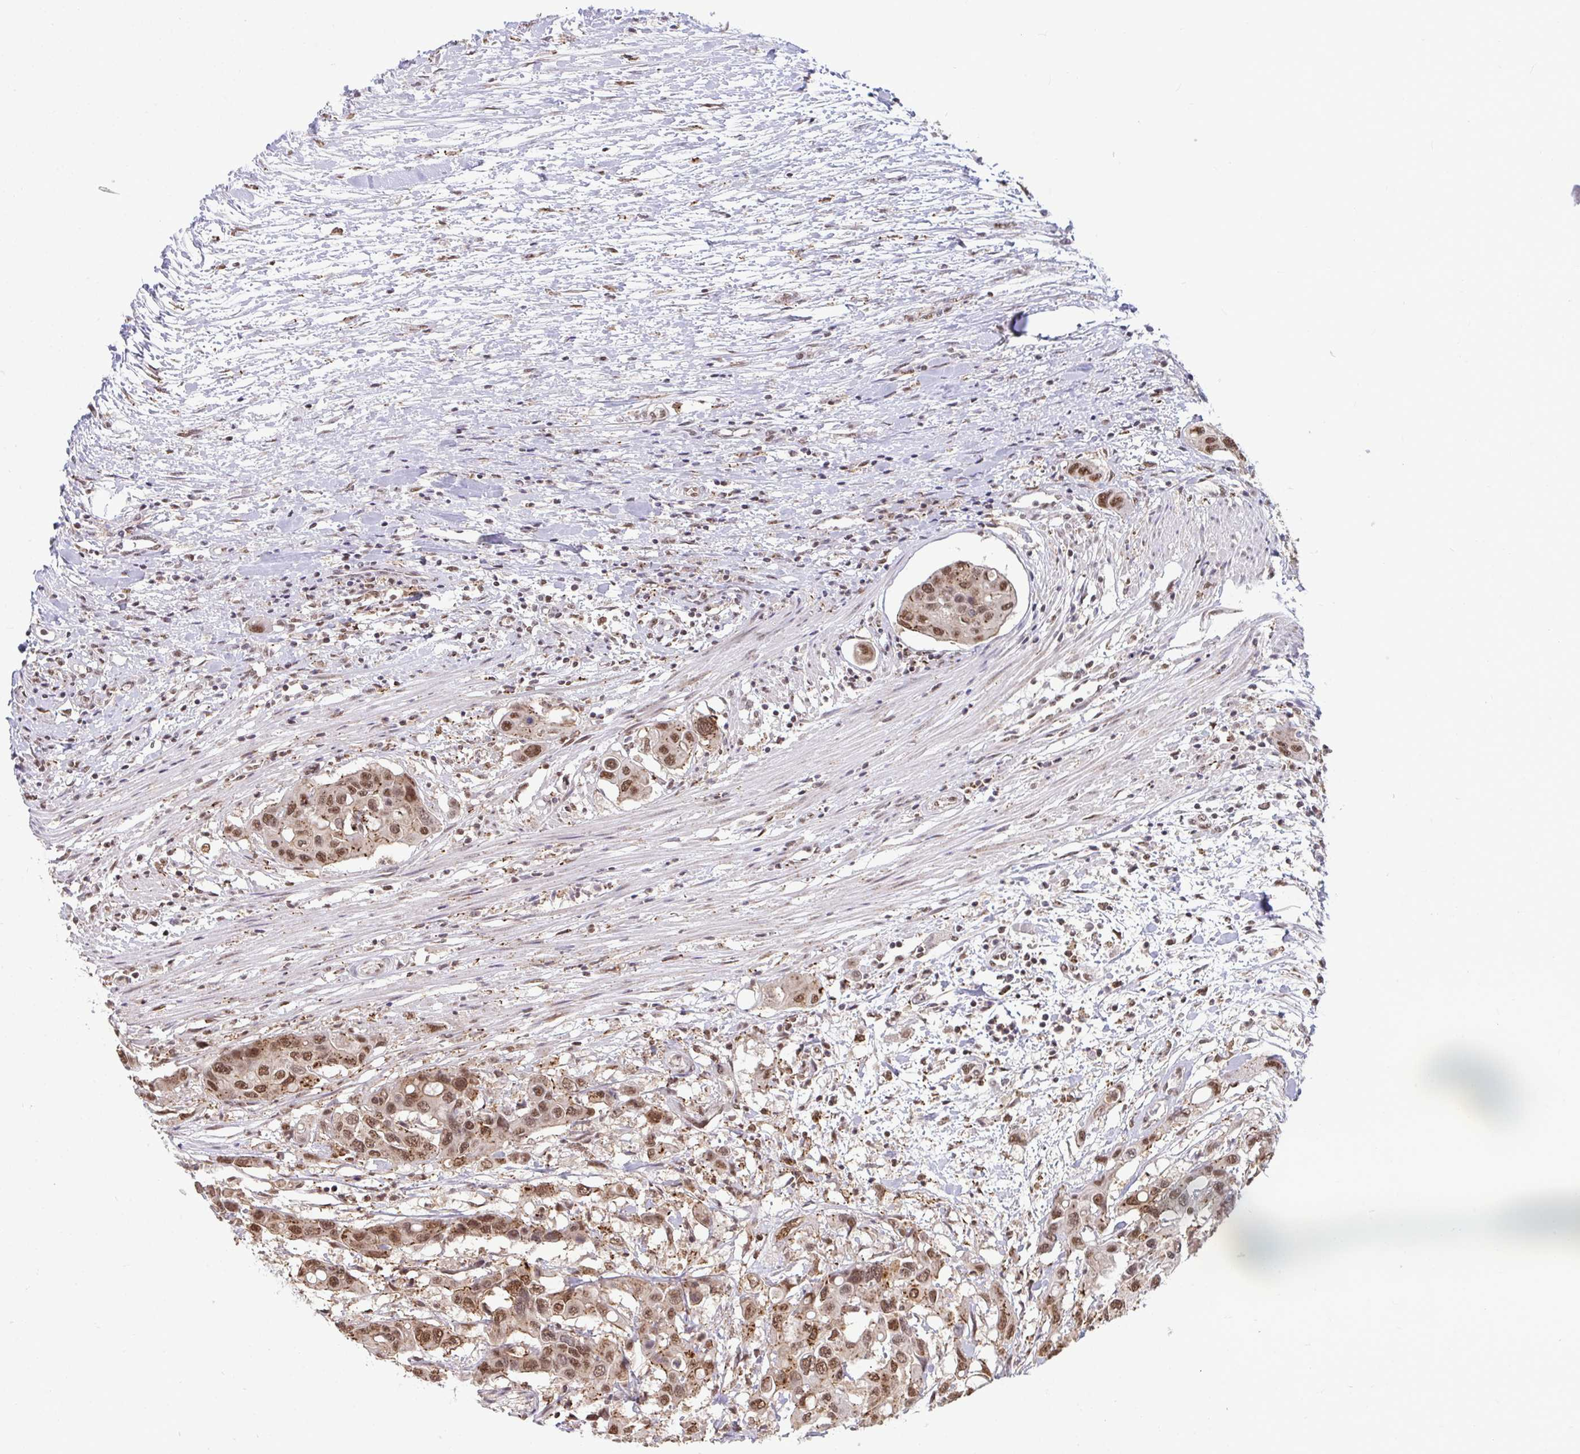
{"staining": {"intensity": "moderate", "quantity": ">75%", "location": "nuclear"}, "tissue": "colorectal cancer", "cell_type": "Tumor cells", "image_type": "cancer", "snomed": [{"axis": "morphology", "description": "Adenocarcinoma, NOS"}, {"axis": "topography", "description": "Colon"}], "caption": "DAB immunohistochemical staining of adenocarcinoma (colorectal) displays moderate nuclear protein positivity in about >75% of tumor cells.", "gene": "PUF60", "patient": {"sex": "male", "age": 77}}